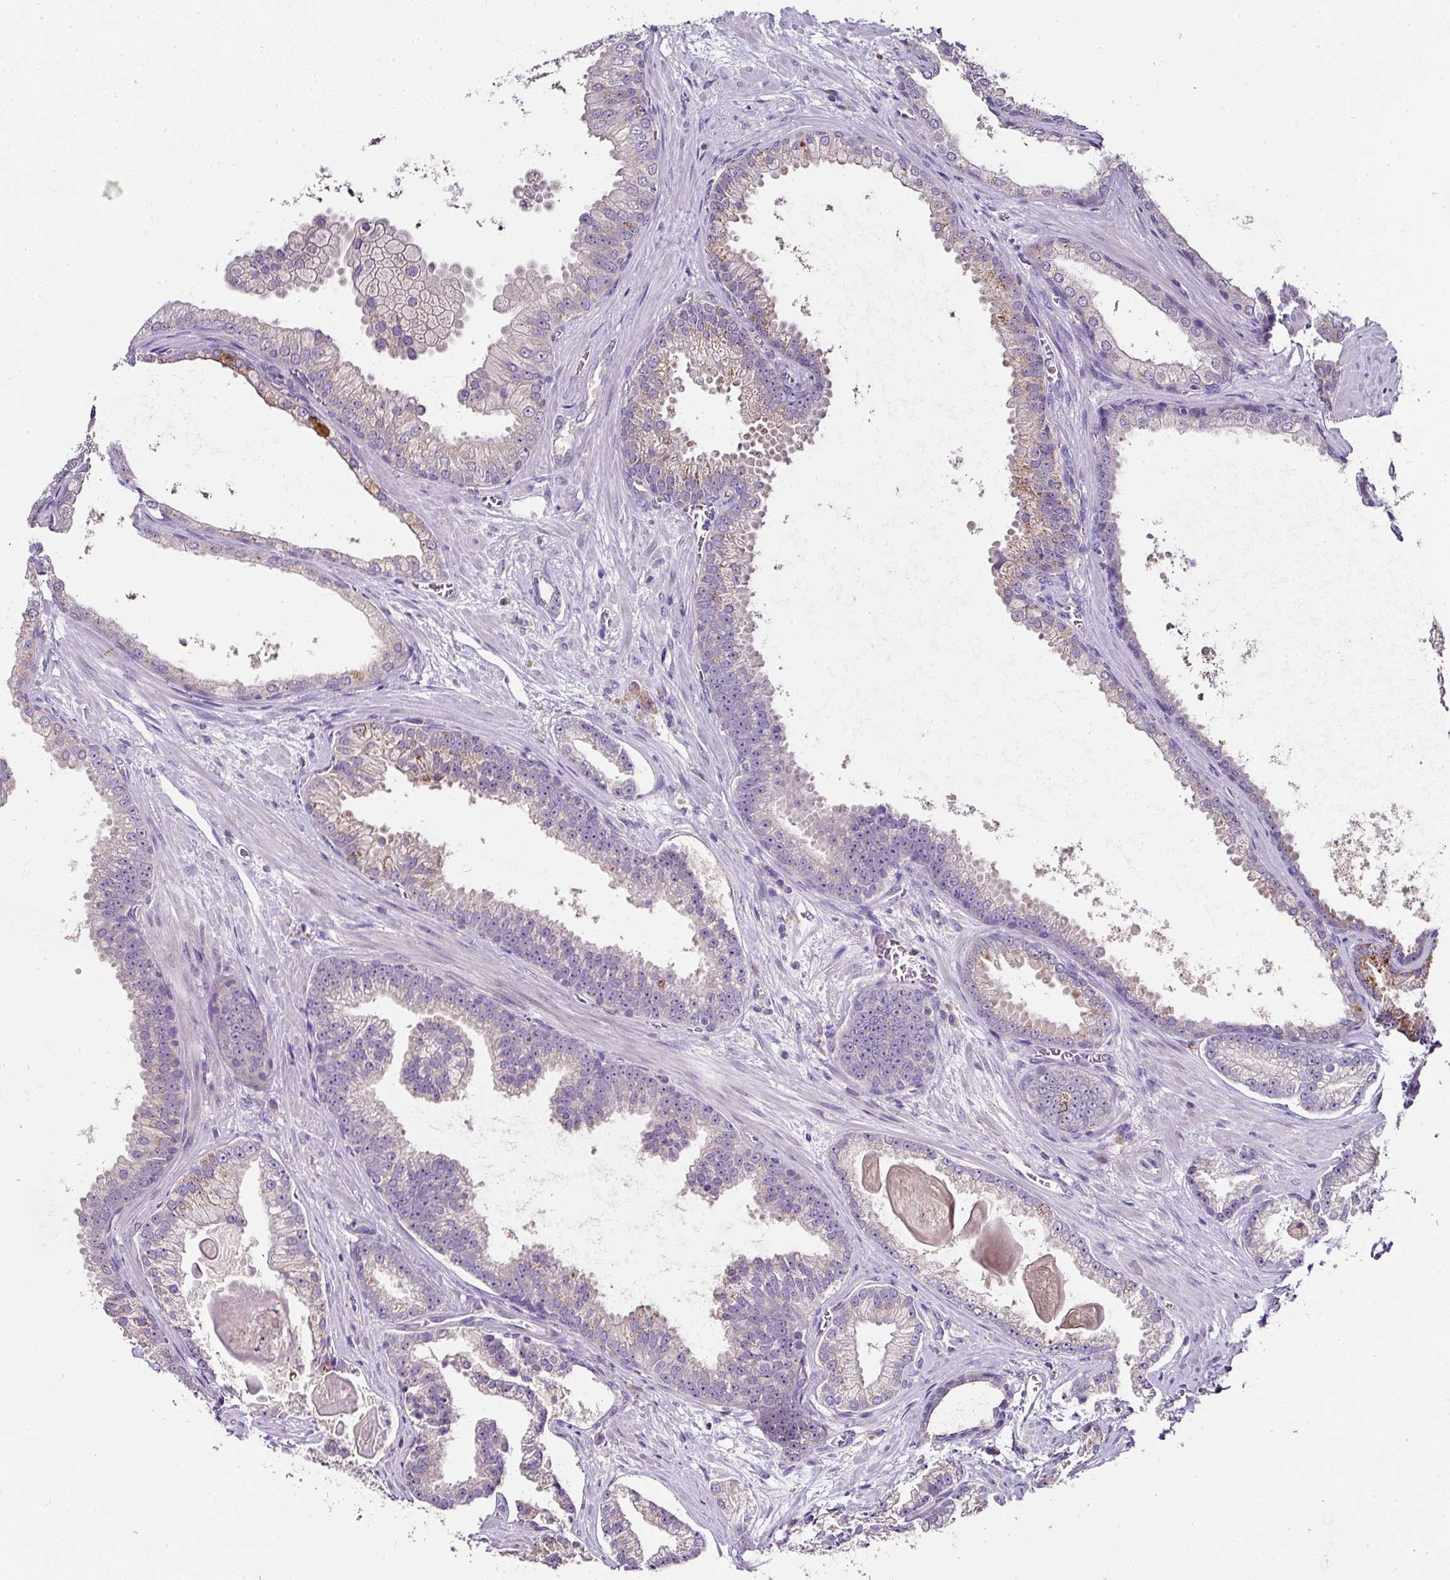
{"staining": {"intensity": "weak", "quantity": "25%-75%", "location": "cytoplasmic/membranous"}, "tissue": "prostate cancer", "cell_type": "Tumor cells", "image_type": "cancer", "snomed": [{"axis": "morphology", "description": "Adenocarcinoma, High grade"}, {"axis": "topography", "description": "Prostate"}], "caption": "Tumor cells display weak cytoplasmic/membranous expression in about 25%-75% of cells in prostate adenocarcinoma (high-grade).", "gene": "SKIC2", "patient": {"sex": "male", "age": 68}}